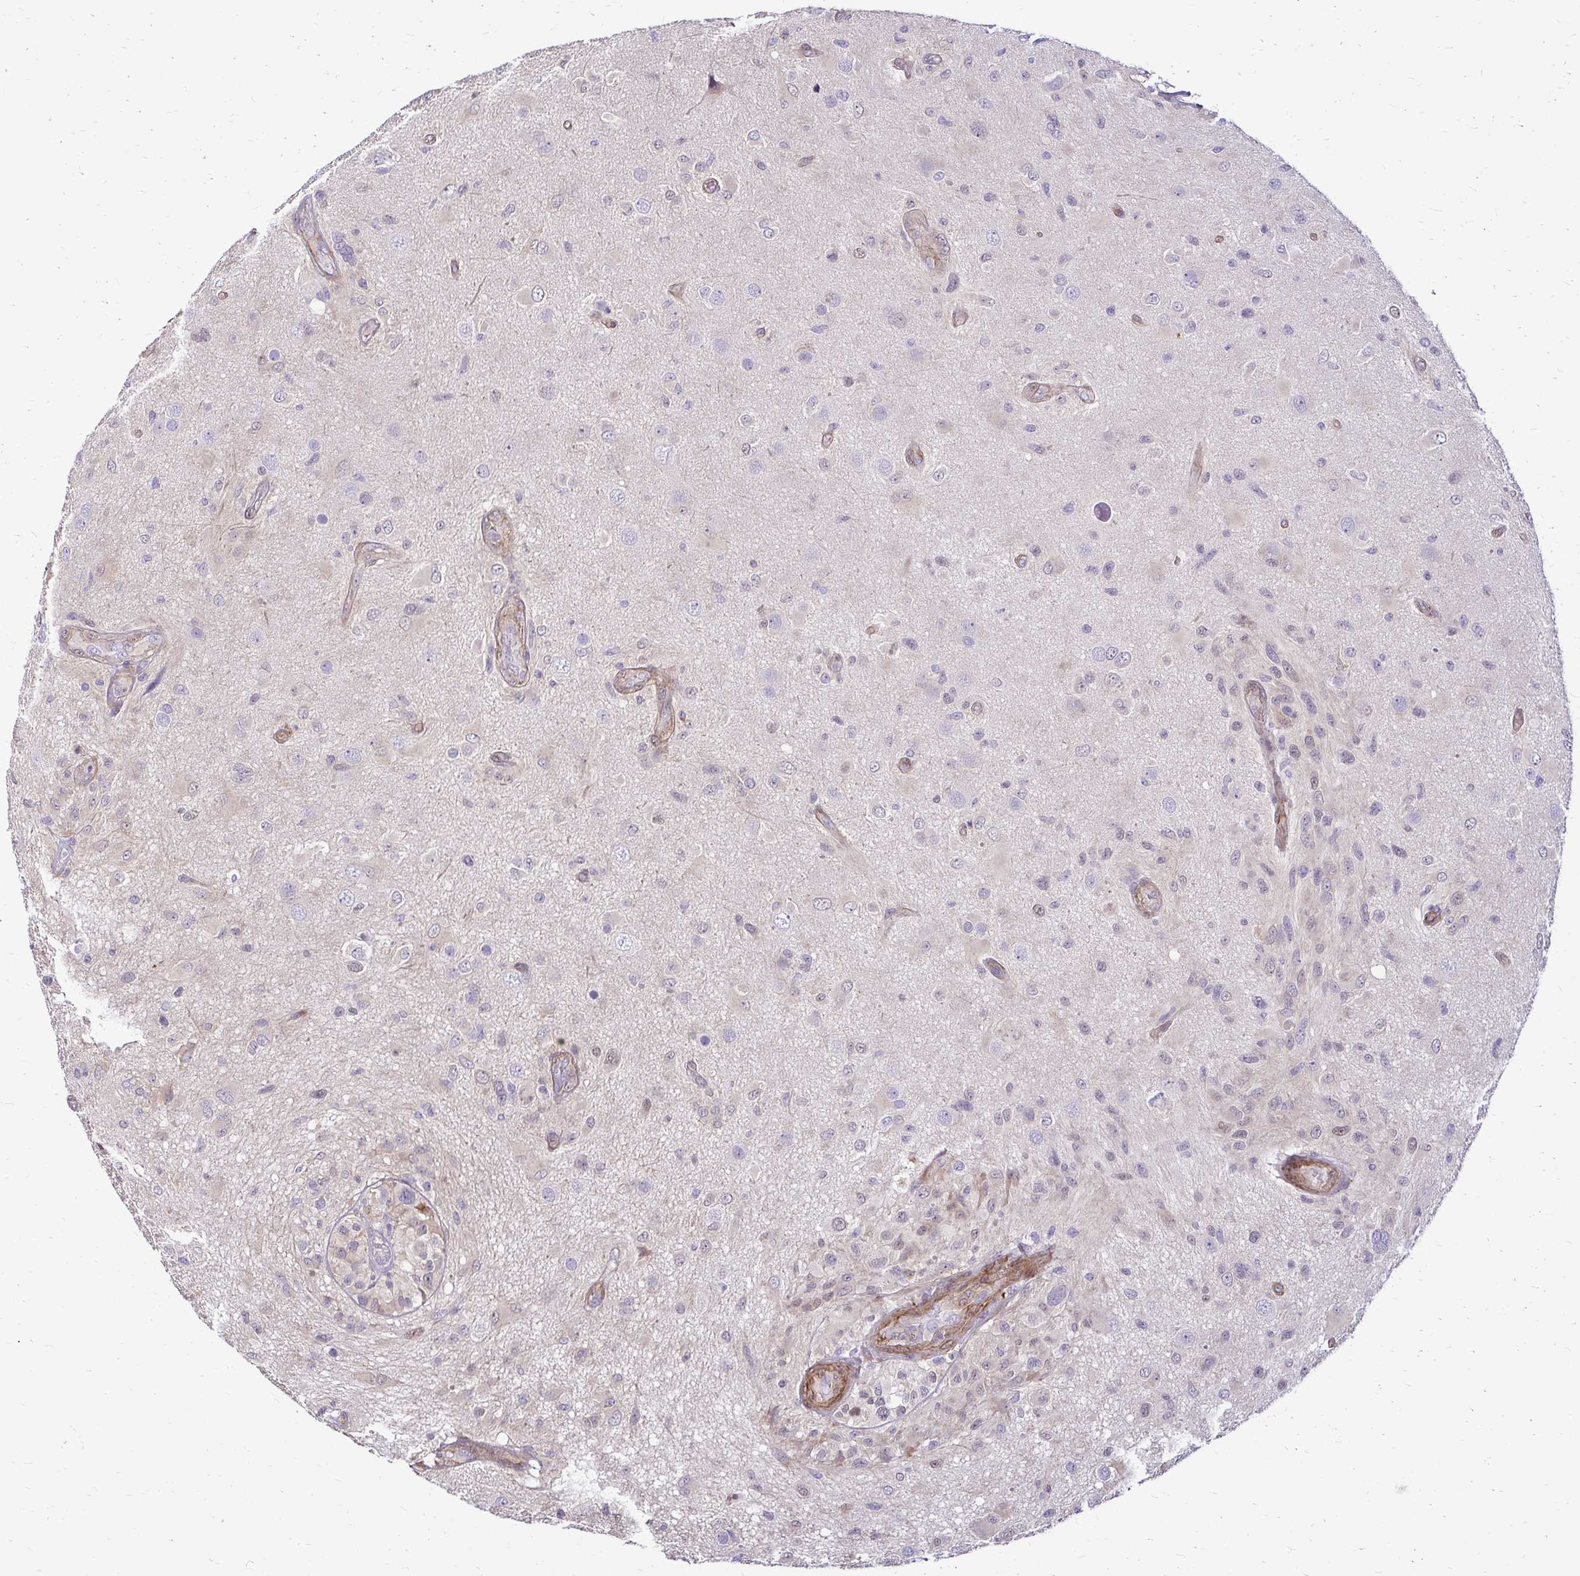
{"staining": {"intensity": "negative", "quantity": "none", "location": "none"}, "tissue": "glioma", "cell_type": "Tumor cells", "image_type": "cancer", "snomed": [{"axis": "morphology", "description": "Glioma, malignant, High grade"}, {"axis": "topography", "description": "Brain"}], "caption": "Glioma was stained to show a protein in brown. There is no significant positivity in tumor cells. The staining was performed using DAB (3,3'-diaminobenzidine) to visualize the protein expression in brown, while the nuclei were stained in blue with hematoxylin (Magnification: 20x).", "gene": "YAP1", "patient": {"sex": "male", "age": 53}}